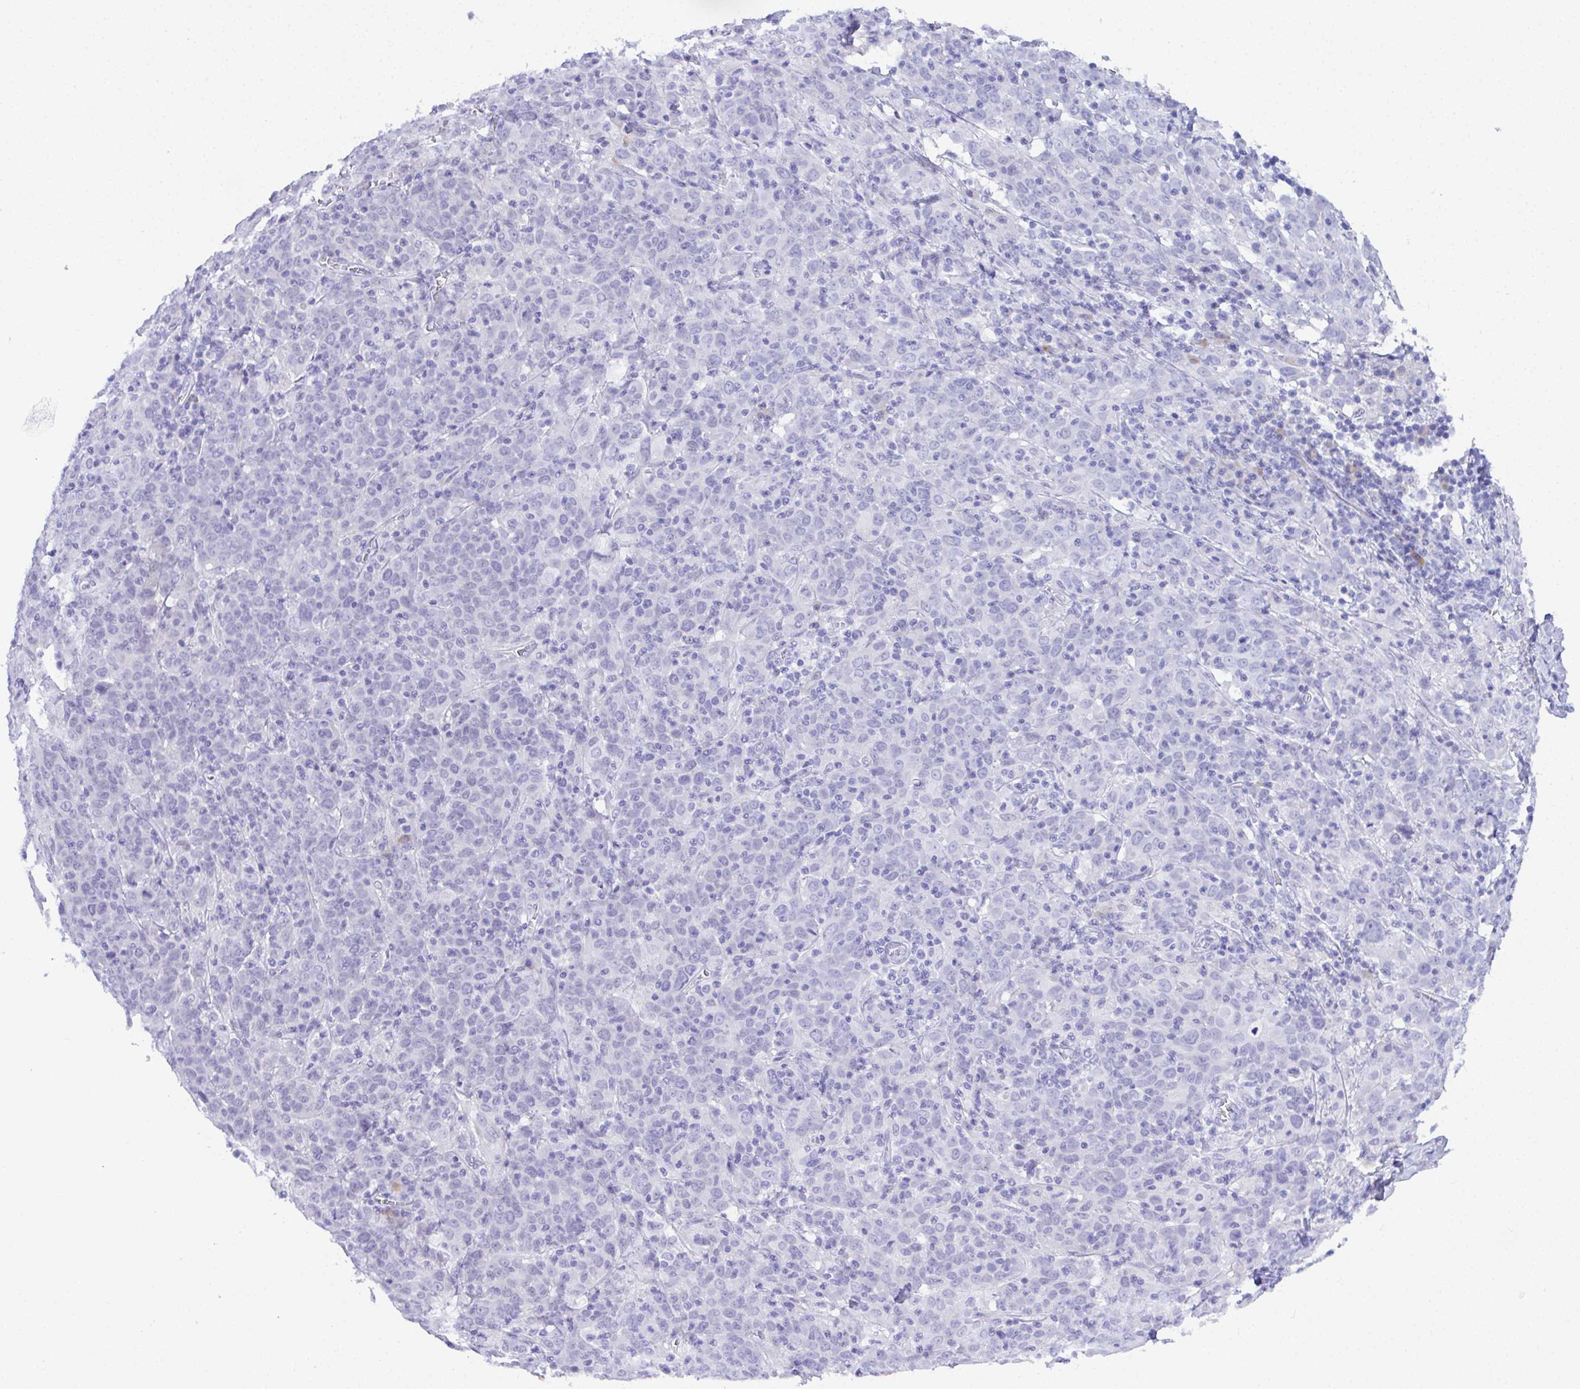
{"staining": {"intensity": "negative", "quantity": "none", "location": "none"}, "tissue": "cervical cancer", "cell_type": "Tumor cells", "image_type": "cancer", "snomed": [{"axis": "morphology", "description": "Squamous cell carcinoma, NOS"}, {"axis": "topography", "description": "Cervix"}], "caption": "Histopathology image shows no significant protein positivity in tumor cells of cervical cancer (squamous cell carcinoma). (DAB IHC, high magnification).", "gene": "SEL1L2", "patient": {"sex": "female", "age": 67}}